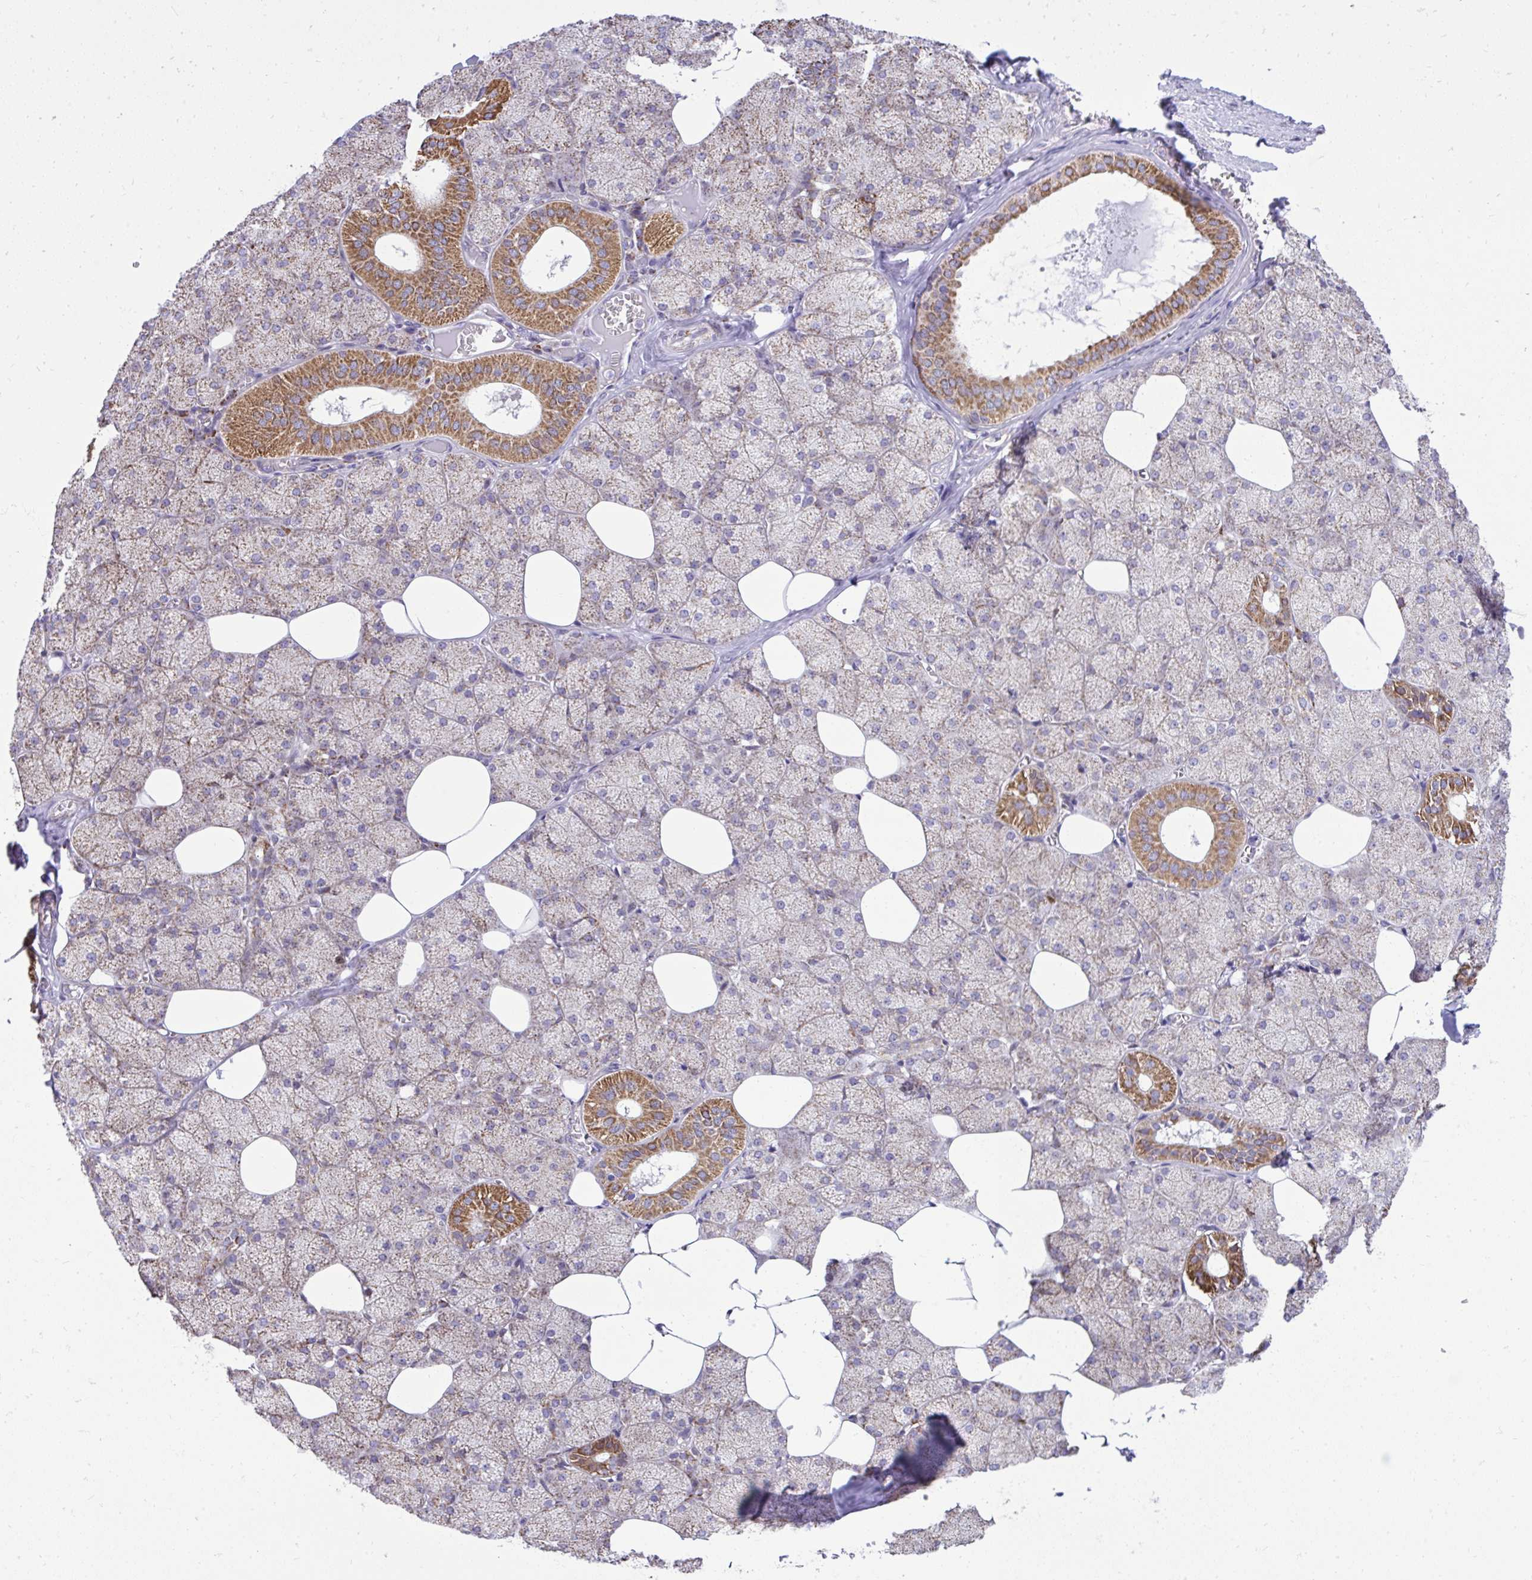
{"staining": {"intensity": "strong", "quantity": "25%-75%", "location": "cytoplasmic/membranous"}, "tissue": "salivary gland", "cell_type": "Glandular cells", "image_type": "normal", "snomed": [{"axis": "morphology", "description": "Normal tissue, NOS"}, {"axis": "topography", "description": "Salivary gland"}, {"axis": "topography", "description": "Peripheral nerve tissue"}], "caption": "Salivary gland stained with DAB immunohistochemistry (IHC) demonstrates high levels of strong cytoplasmic/membranous staining in about 25%-75% of glandular cells. Immunohistochemistry stains the protein of interest in brown and the nuclei are stained blue.", "gene": "ZNF362", "patient": {"sex": "male", "age": 38}}